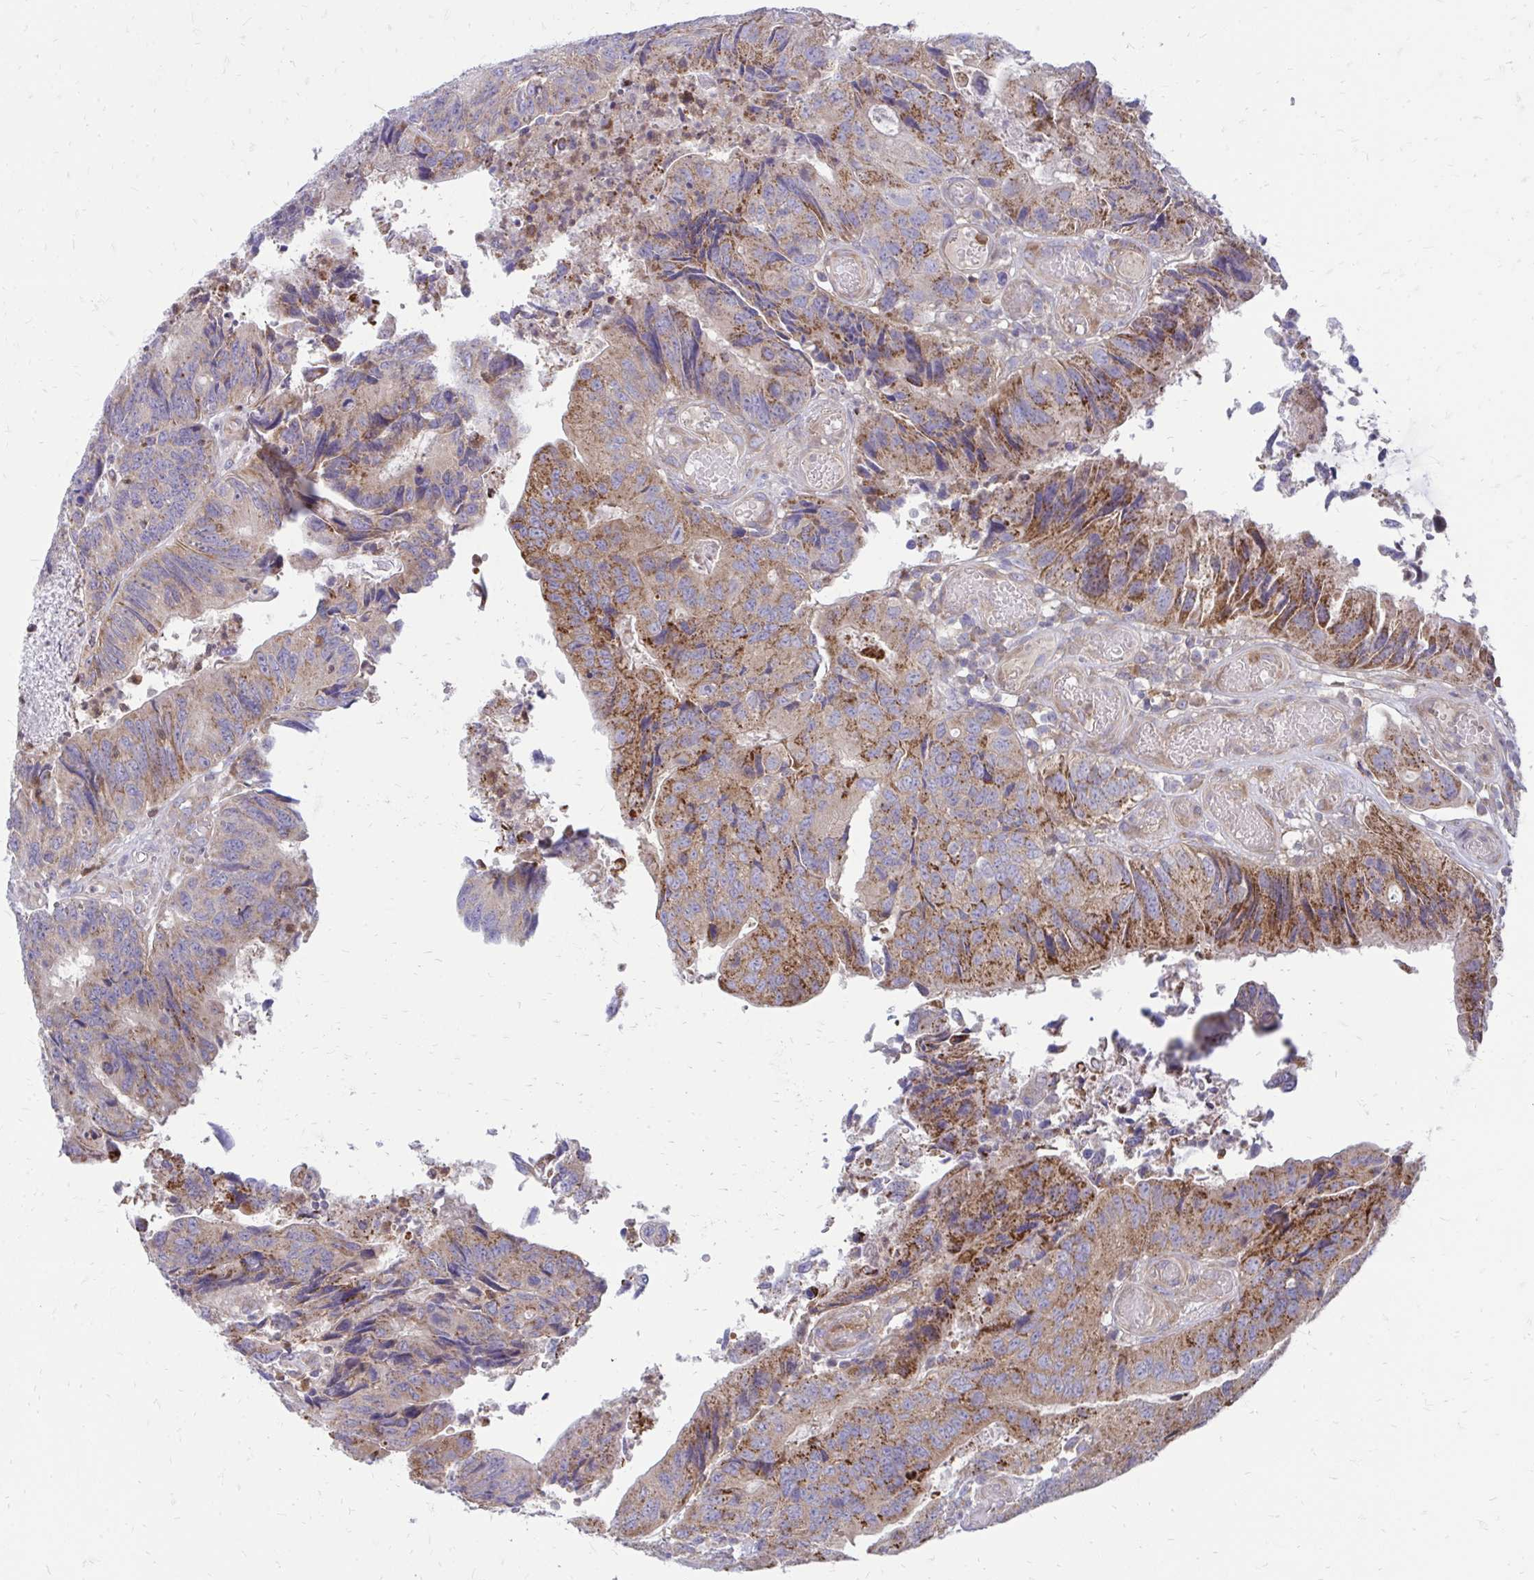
{"staining": {"intensity": "moderate", "quantity": "25%-75%", "location": "cytoplasmic/membranous"}, "tissue": "colorectal cancer", "cell_type": "Tumor cells", "image_type": "cancer", "snomed": [{"axis": "morphology", "description": "Adenocarcinoma, NOS"}, {"axis": "topography", "description": "Colon"}], "caption": "The image exhibits immunohistochemical staining of colorectal cancer (adenocarcinoma). There is moderate cytoplasmic/membranous expression is identified in about 25%-75% of tumor cells.", "gene": "ASAP1", "patient": {"sex": "female", "age": 67}}